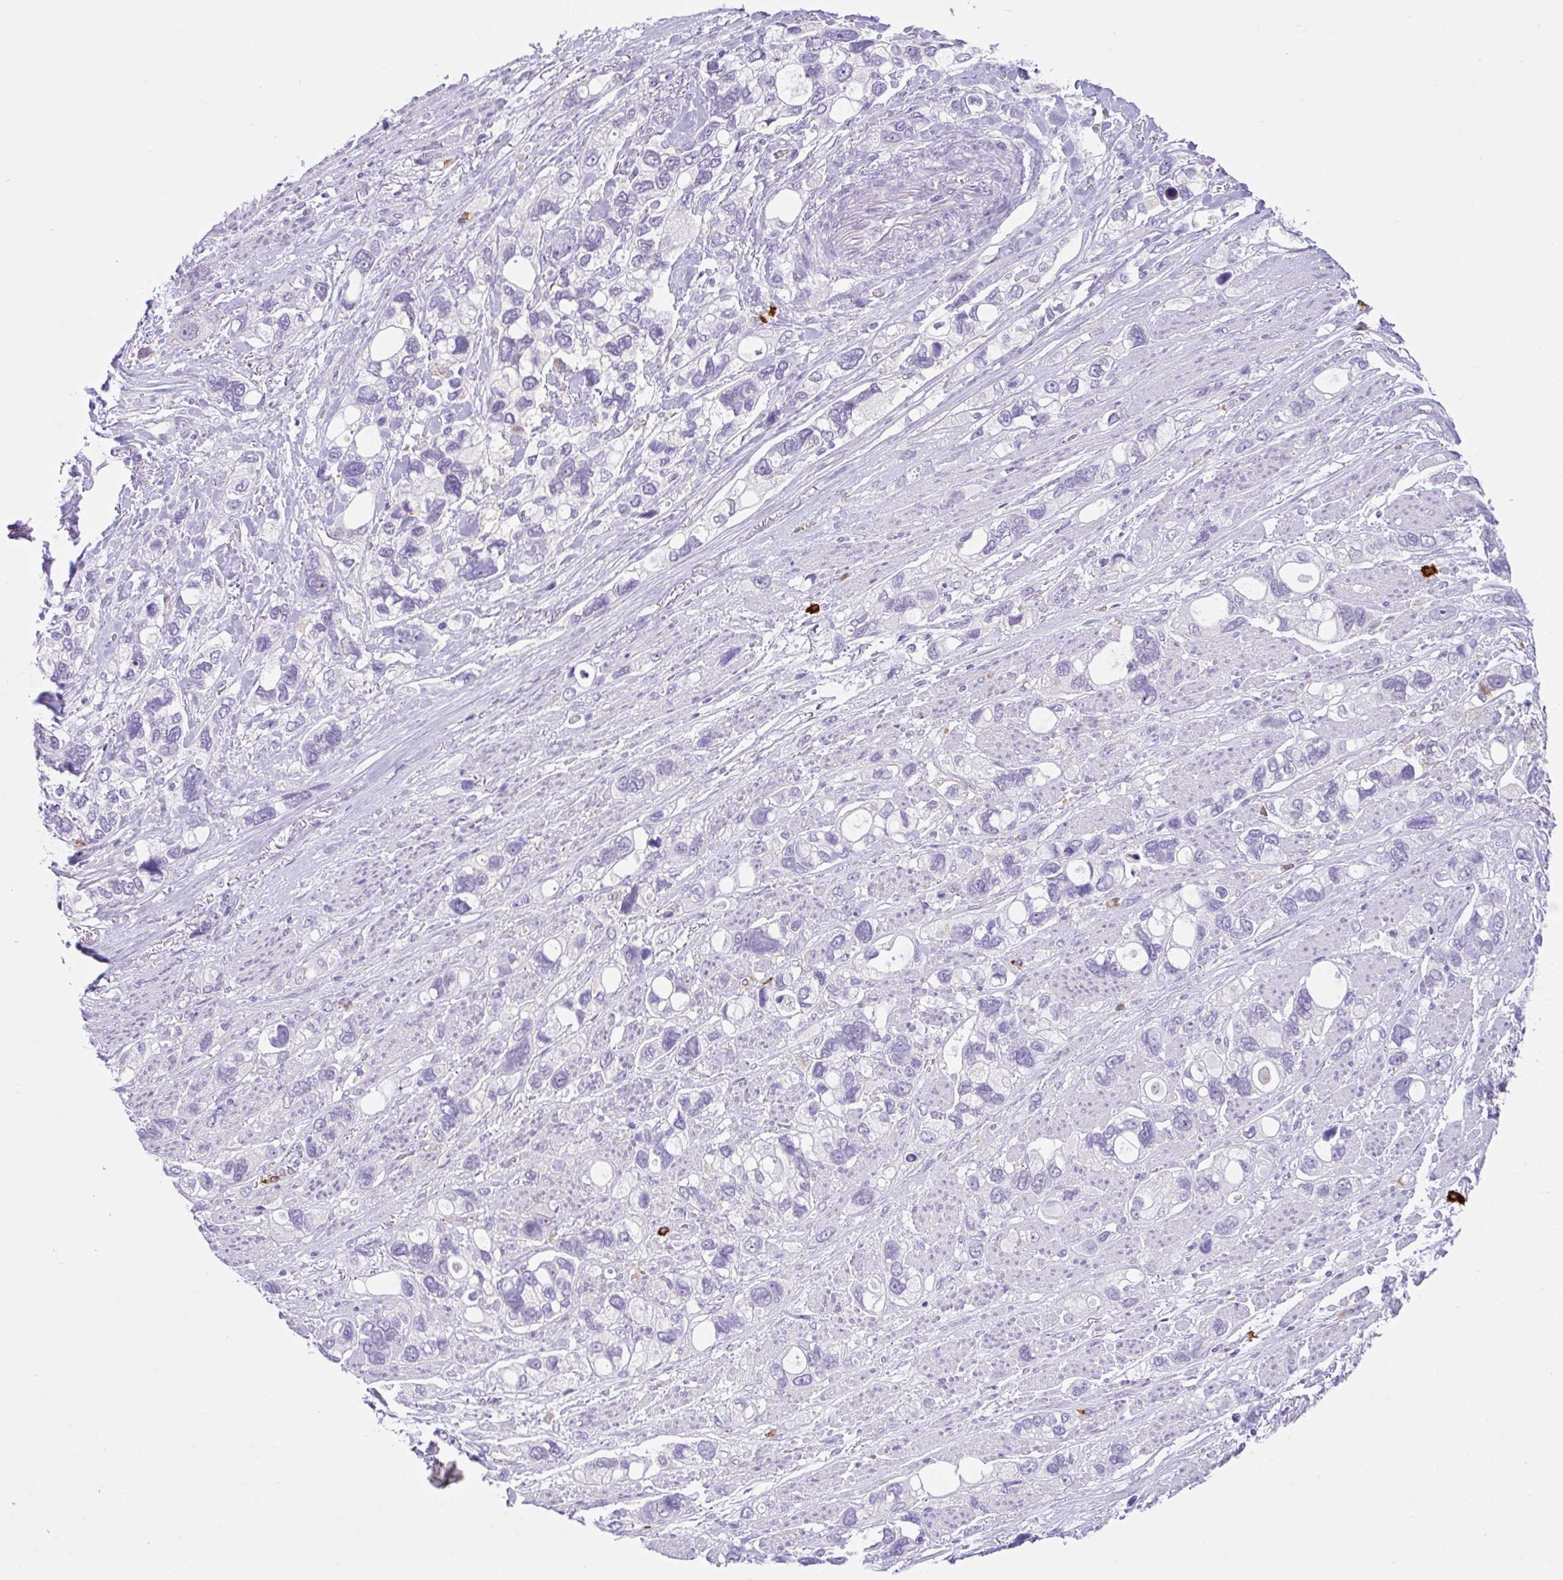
{"staining": {"intensity": "negative", "quantity": "none", "location": "none"}, "tissue": "stomach cancer", "cell_type": "Tumor cells", "image_type": "cancer", "snomed": [{"axis": "morphology", "description": "Adenocarcinoma, NOS"}, {"axis": "topography", "description": "Stomach, upper"}], "caption": "Immunohistochemical staining of stomach adenocarcinoma reveals no significant expression in tumor cells. (IHC, brightfield microscopy, high magnification).", "gene": "NCF1", "patient": {"sex": "female", "age": 81}}